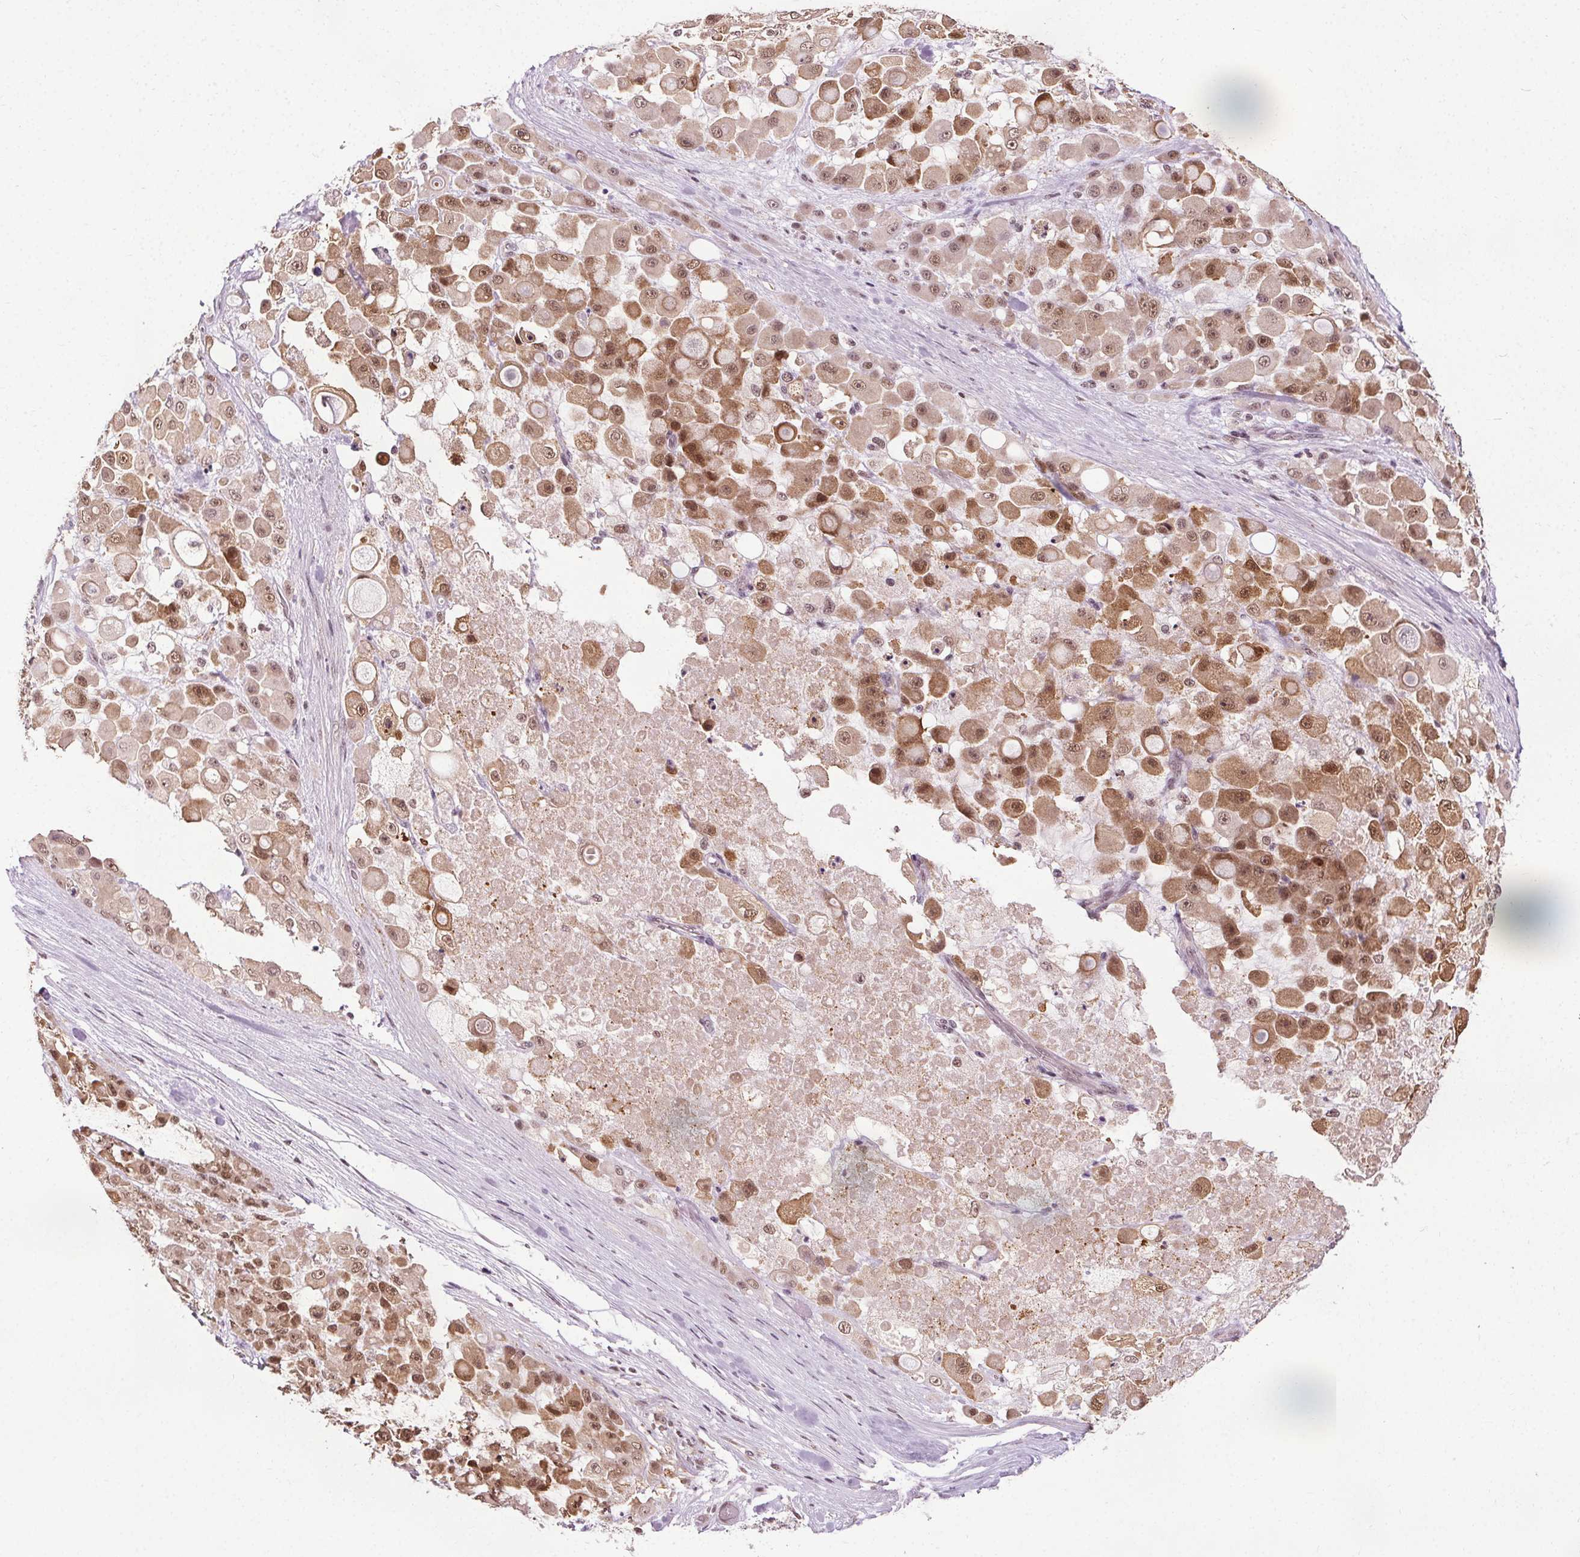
{"staining": {"intensity": "moderate", "quantity": ">75%", "location": "cytoplasmic/membranous,nuclear"}, "tissue": "stomach cancer", "cell_type": "Tumor cells", "image_type": "cancer", "snomed": [{"axis": "morphology", "description": "Adenocarcinoma, NOS"}, {"axis": "topography", "description": "Stomach"}], "caption": "Moderate cytoplasmic/membranous and nuclear protein staining is identified in approximately >75% of tumor cells in stomach cancer.", "gene": "MED6", "patient": {"sex": "female", "age": 76}}